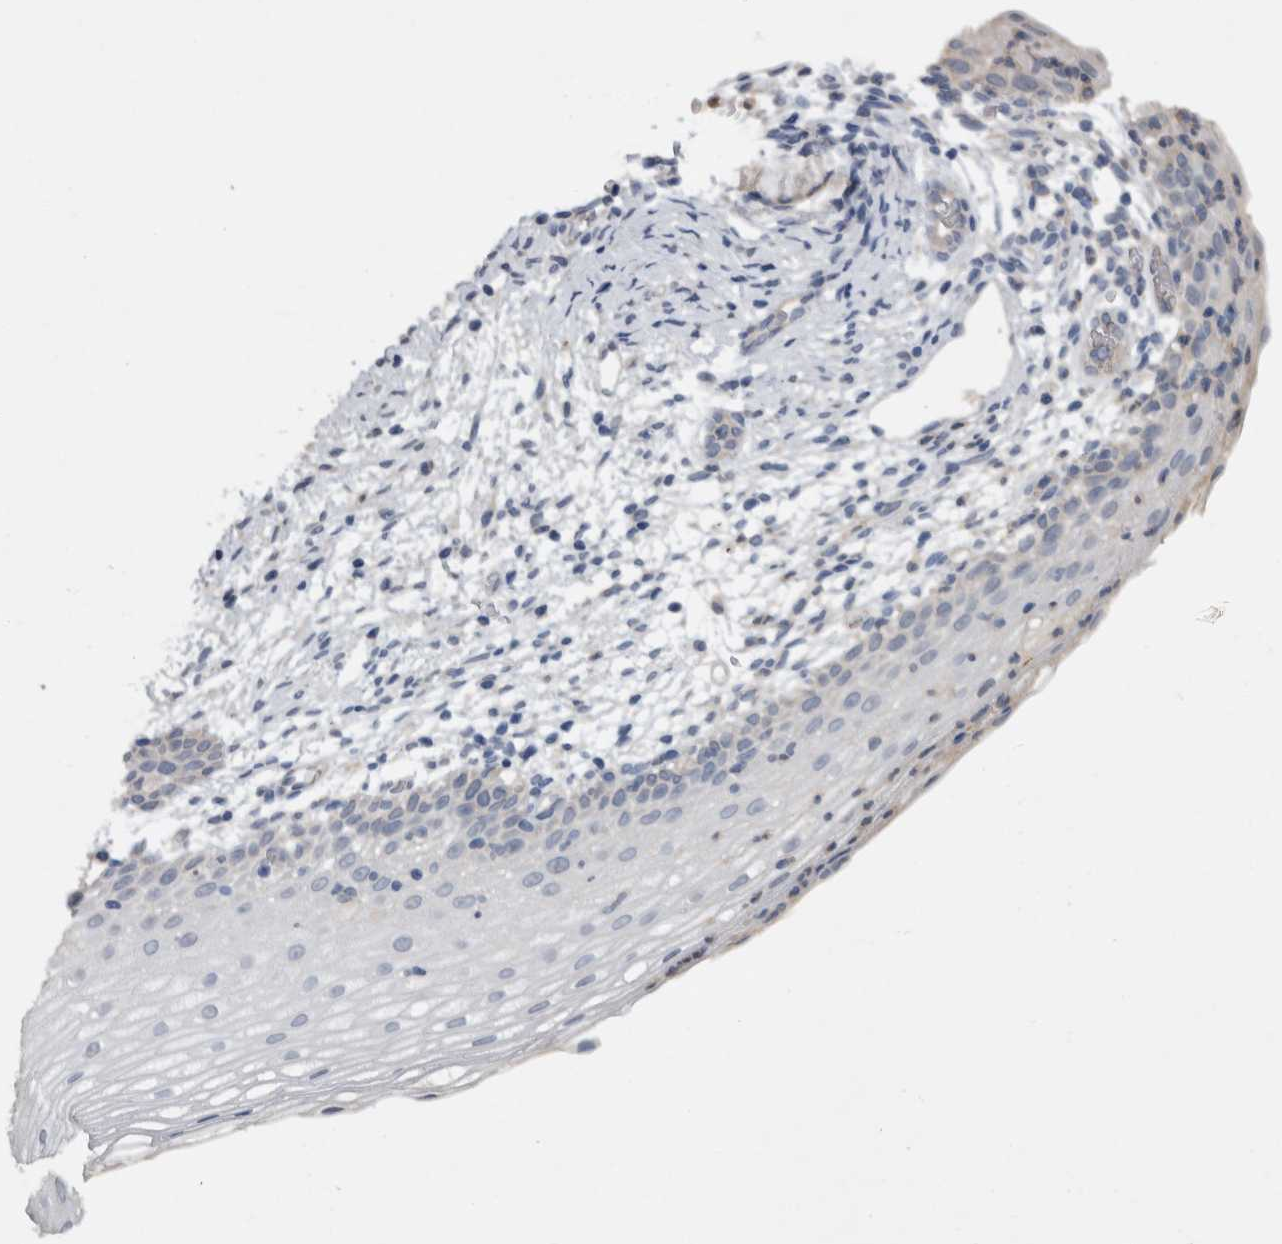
{"staining": {"intensity": "negative", "quantity": "none", "location": "none"}, "tissue": "cervix", "cell_type": "Squamous epithelial cells", "image_type": "normal", "snomed": [{"axis": "morphology", "description": "Normal tissue, NOS"}, {"axis": "topography", "description": "Cervix"}], "caption": "Immunohistochemistry (IHC) histopathology image of benign human cervix stained for a protein (brown), which displays no expression in squamous epithelial cells. Nuclei are stained in blue.", "gene": "HEXD", "patient": {"sex": "female", "age": 72}}